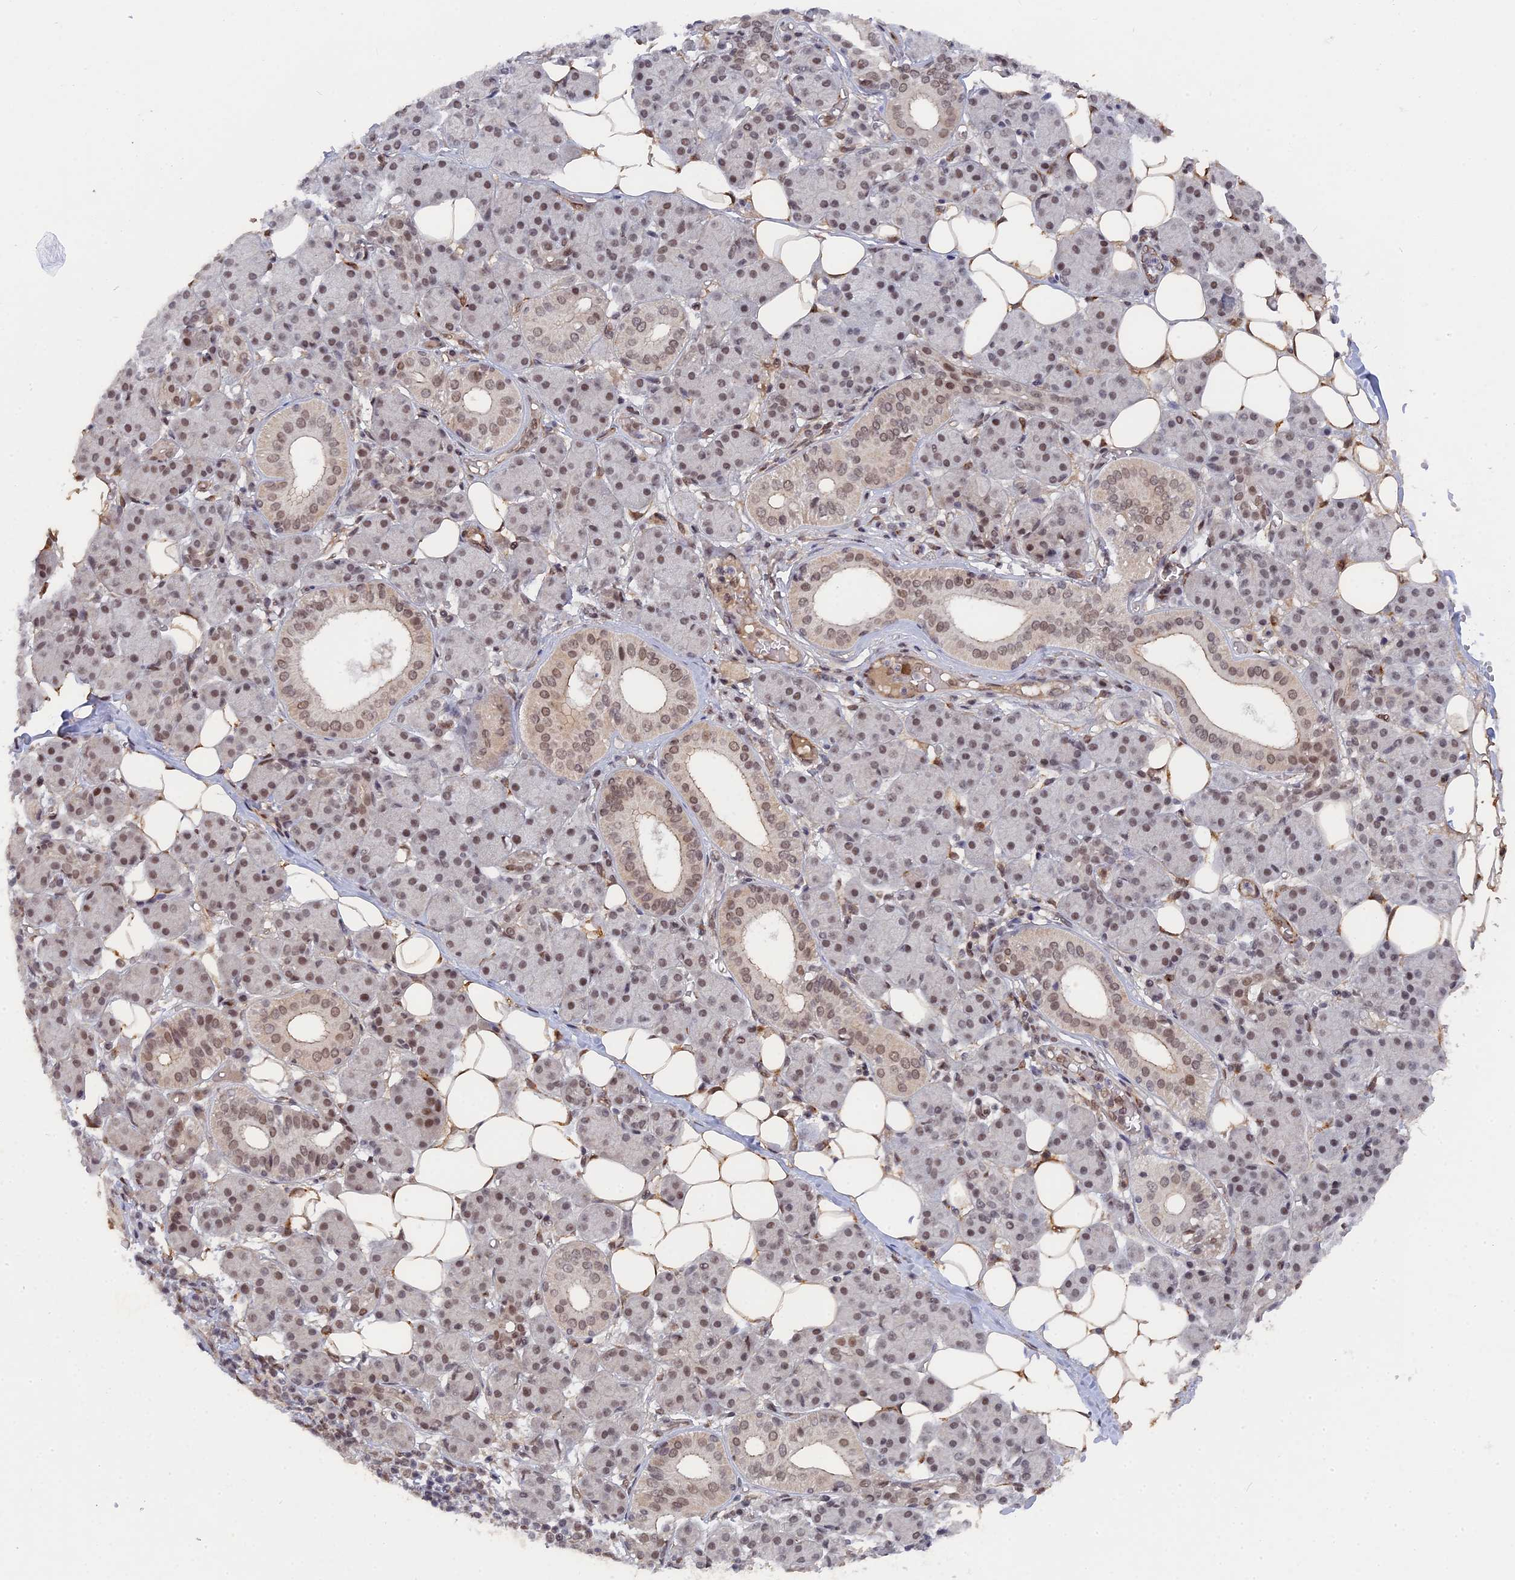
{"staining": {"intensity": "moderate", "quantity": ">75%", "location": "nuclear"}, "tissue": "salivary gland", "cell_type": "Glandular cells", "image_type": "normal", "snomed": [{"axis": "morphology", "description": "Normal tissue, NOS"}, {"axis": "topography", "description": "Salivary gland"}], "caption": "The photomicrograph reveals immunohistochemical staining of benign salivary gland. There is moderate nuclear staining is present in about >75% of glandular cells. The protein is shown in brown color, while the nuclei are stained blue.", "gene": "CCDC85A", "patient": {"sex": "female", "age": 33}}